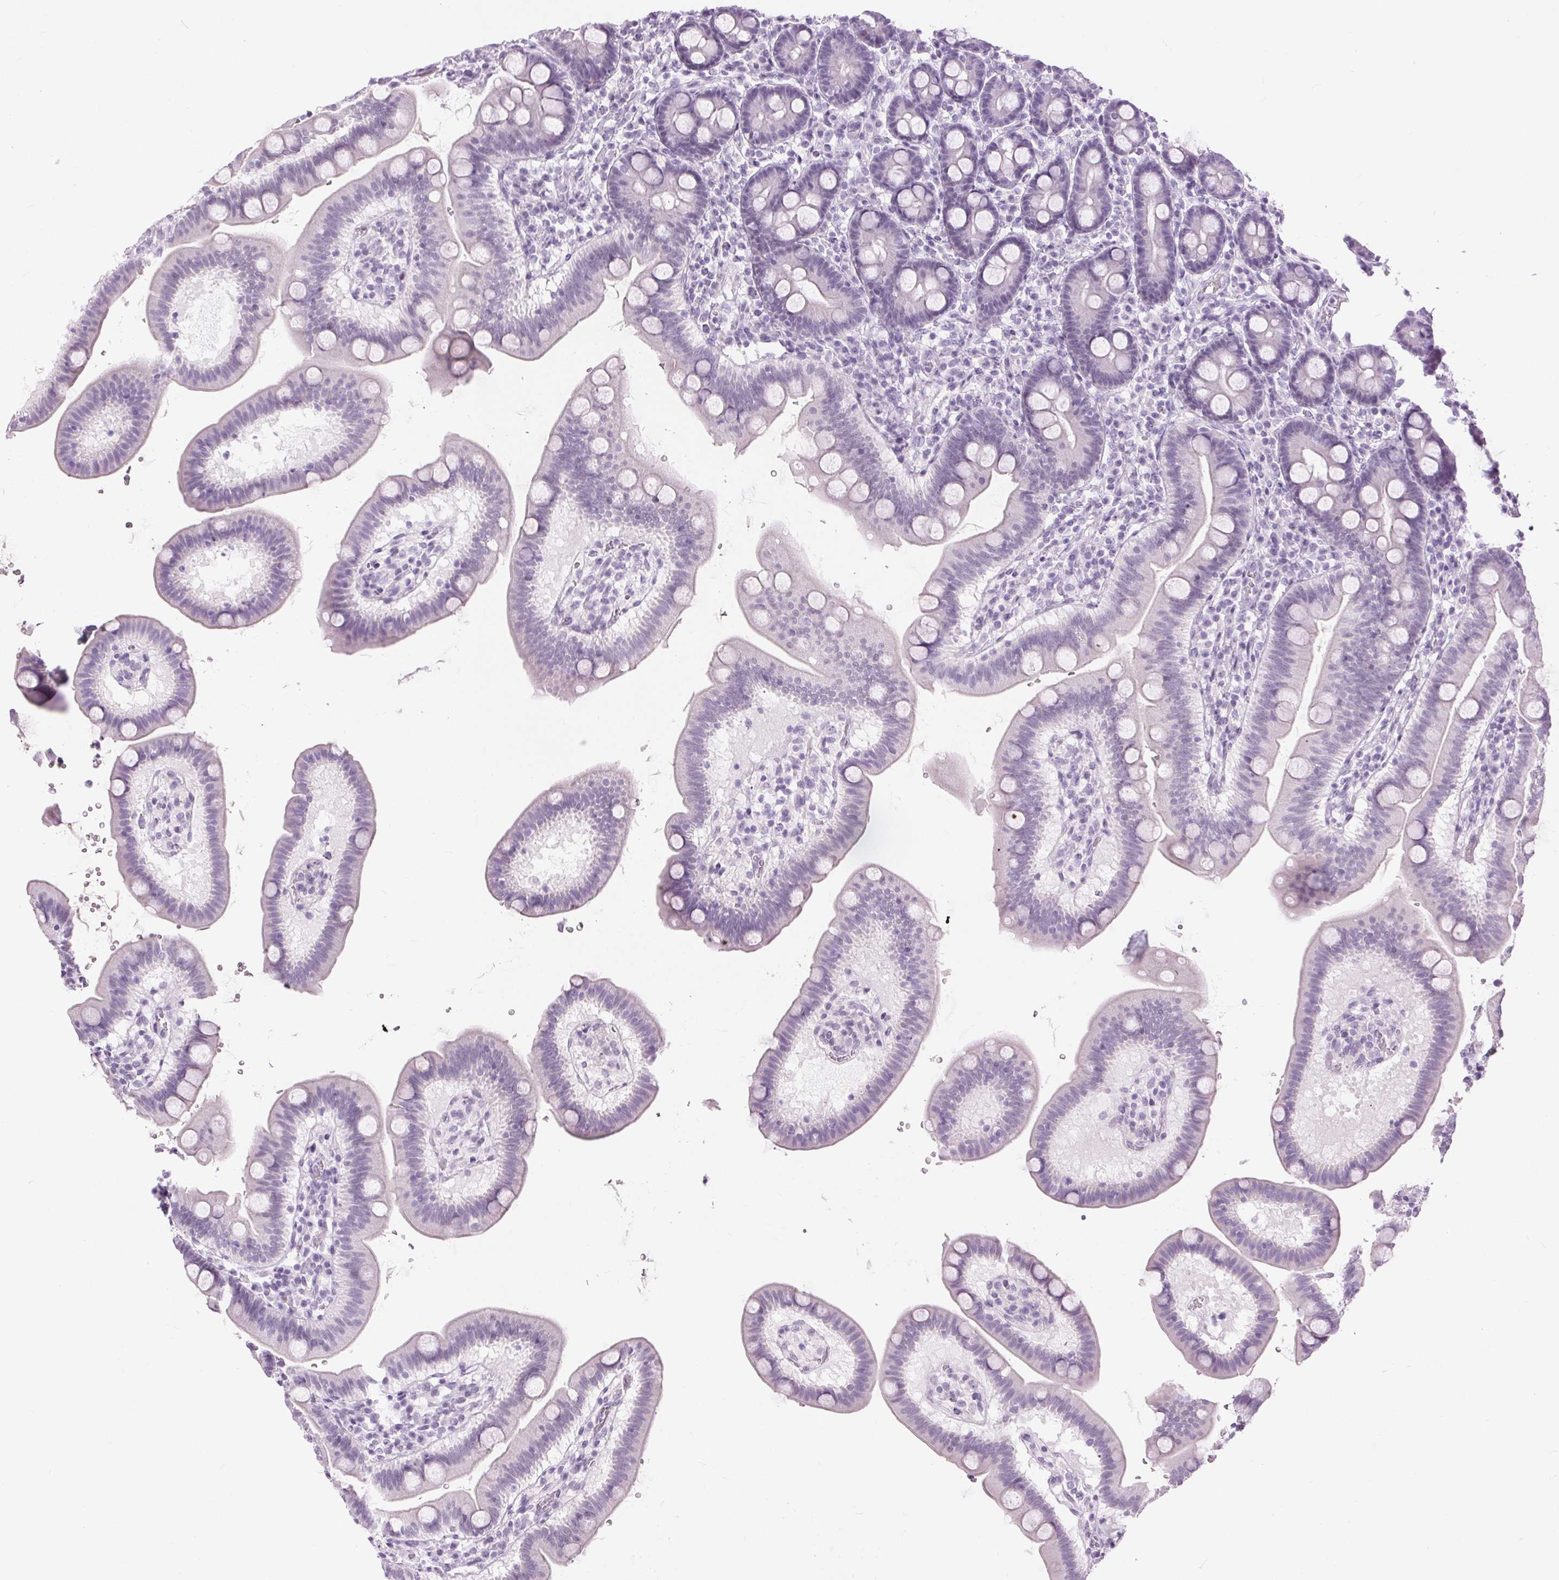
{"staining": {"intensity": "negative", "quantity": "none", "location": "none"}, "tissue": "duodenum", "cell_type": "Glandular cells", "image_type": "normal", "snomed": [{"axis": "morphology", "description": "Normal tissue, NOS"}, {"axis": "topography", "description": "Duodenum"}], "caption": "The photomicrograph displays no significant positivity in glandular cells of duodenum.", "gene": "BEND2", "patient": {"sex": "male", "age": 59}}